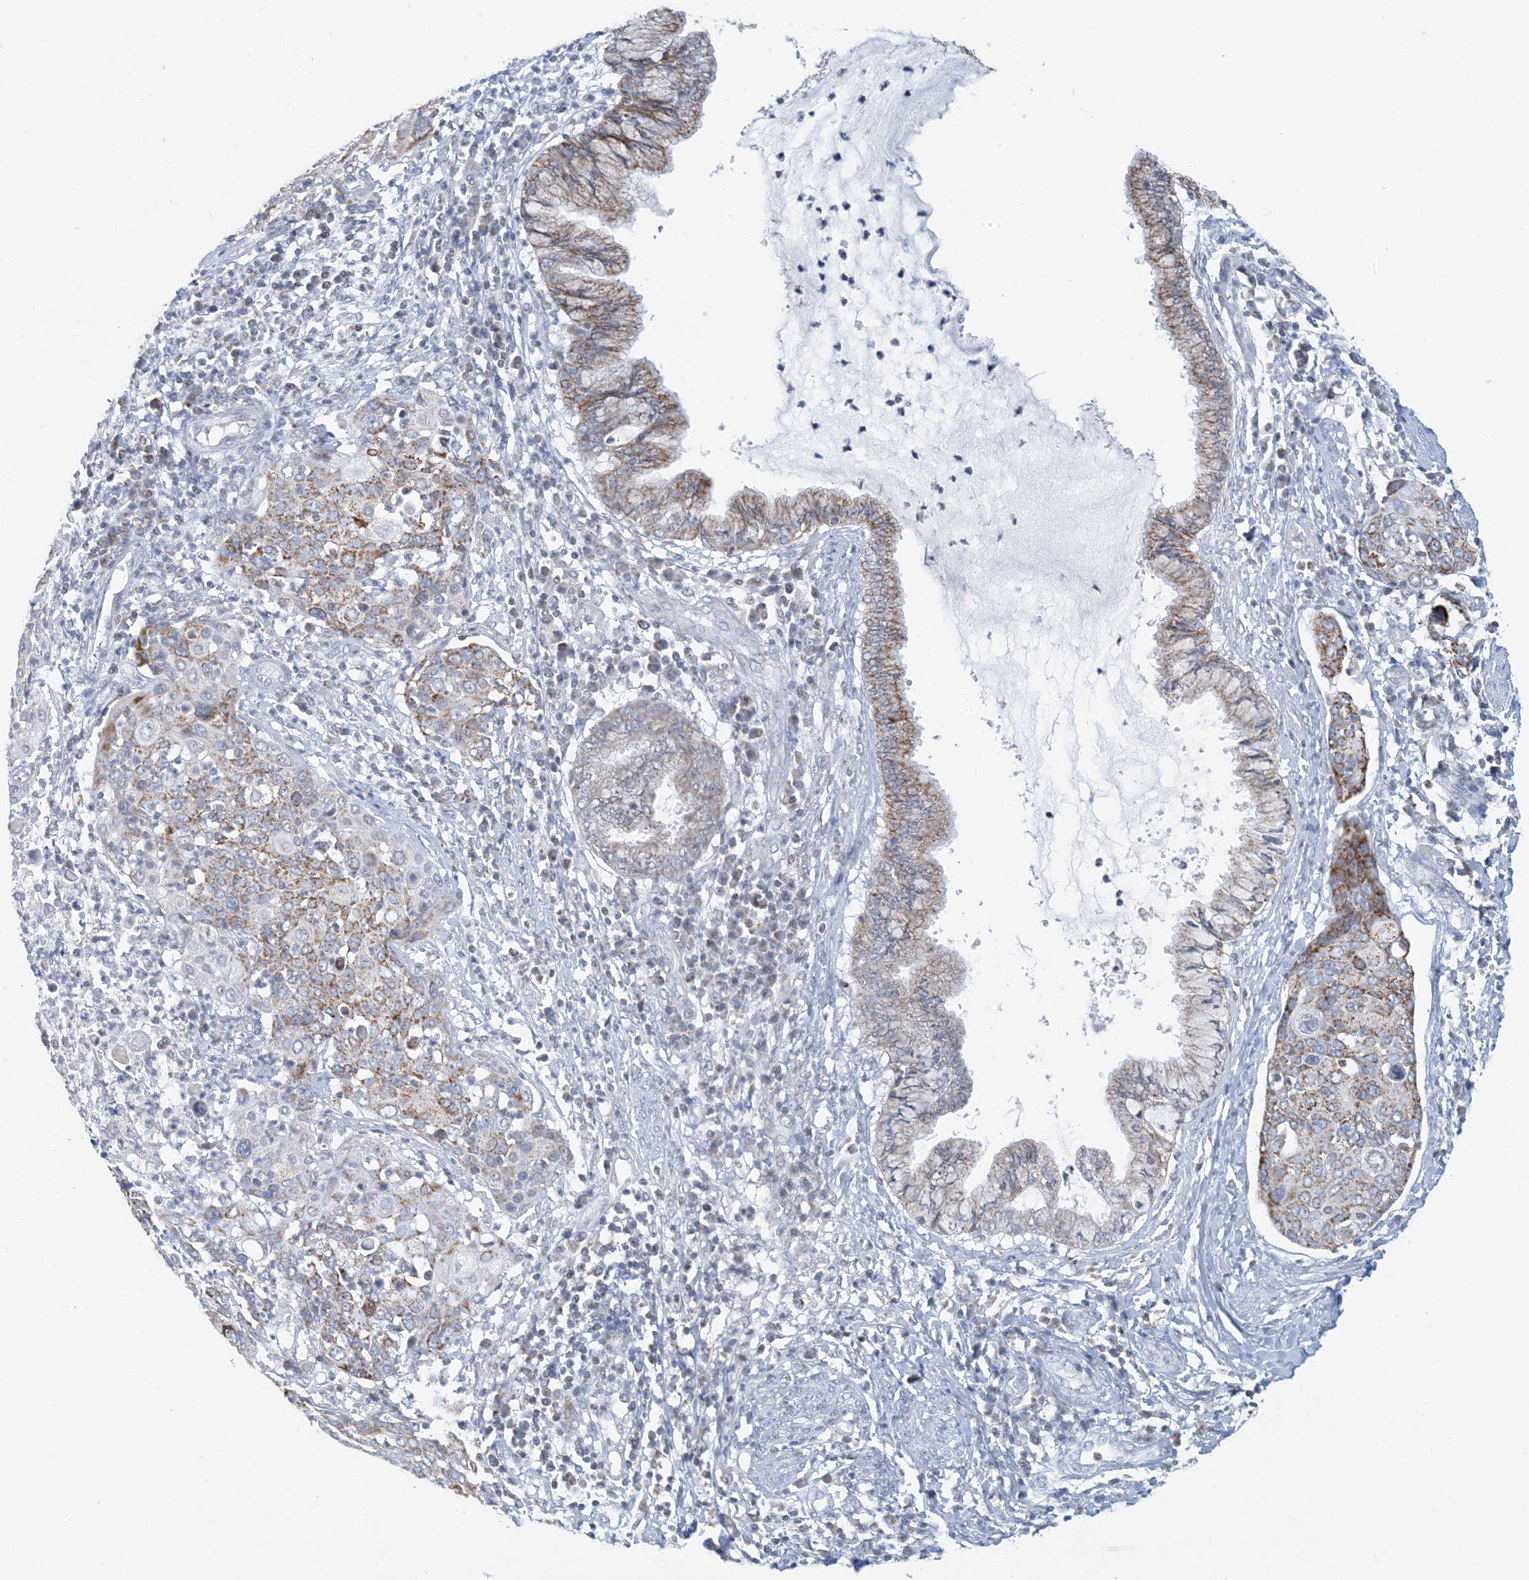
{"staining": {"intensity": "moderate", "quantity": "25%-75%", "location": "cytoplasmic/membranous"}, "tissue": "cervical cancer", "cell_type": "Tumor cells", "image_type": "cancer", "snomed": [{"axis": "morphology", "description": "Squamous cell carcinoma, NOS"}, {"axis": "topography", "description": "Cervix"}], "caption": "An immunohistochemistry micrograph of neoplastic tissue is shown. Protein staining in brown shows moderate cytoplasmic/membranous positivity in cervical cancer within tumor cells.", "gene": "BDH1", "patient": {"sex": "female", "age": 40}}